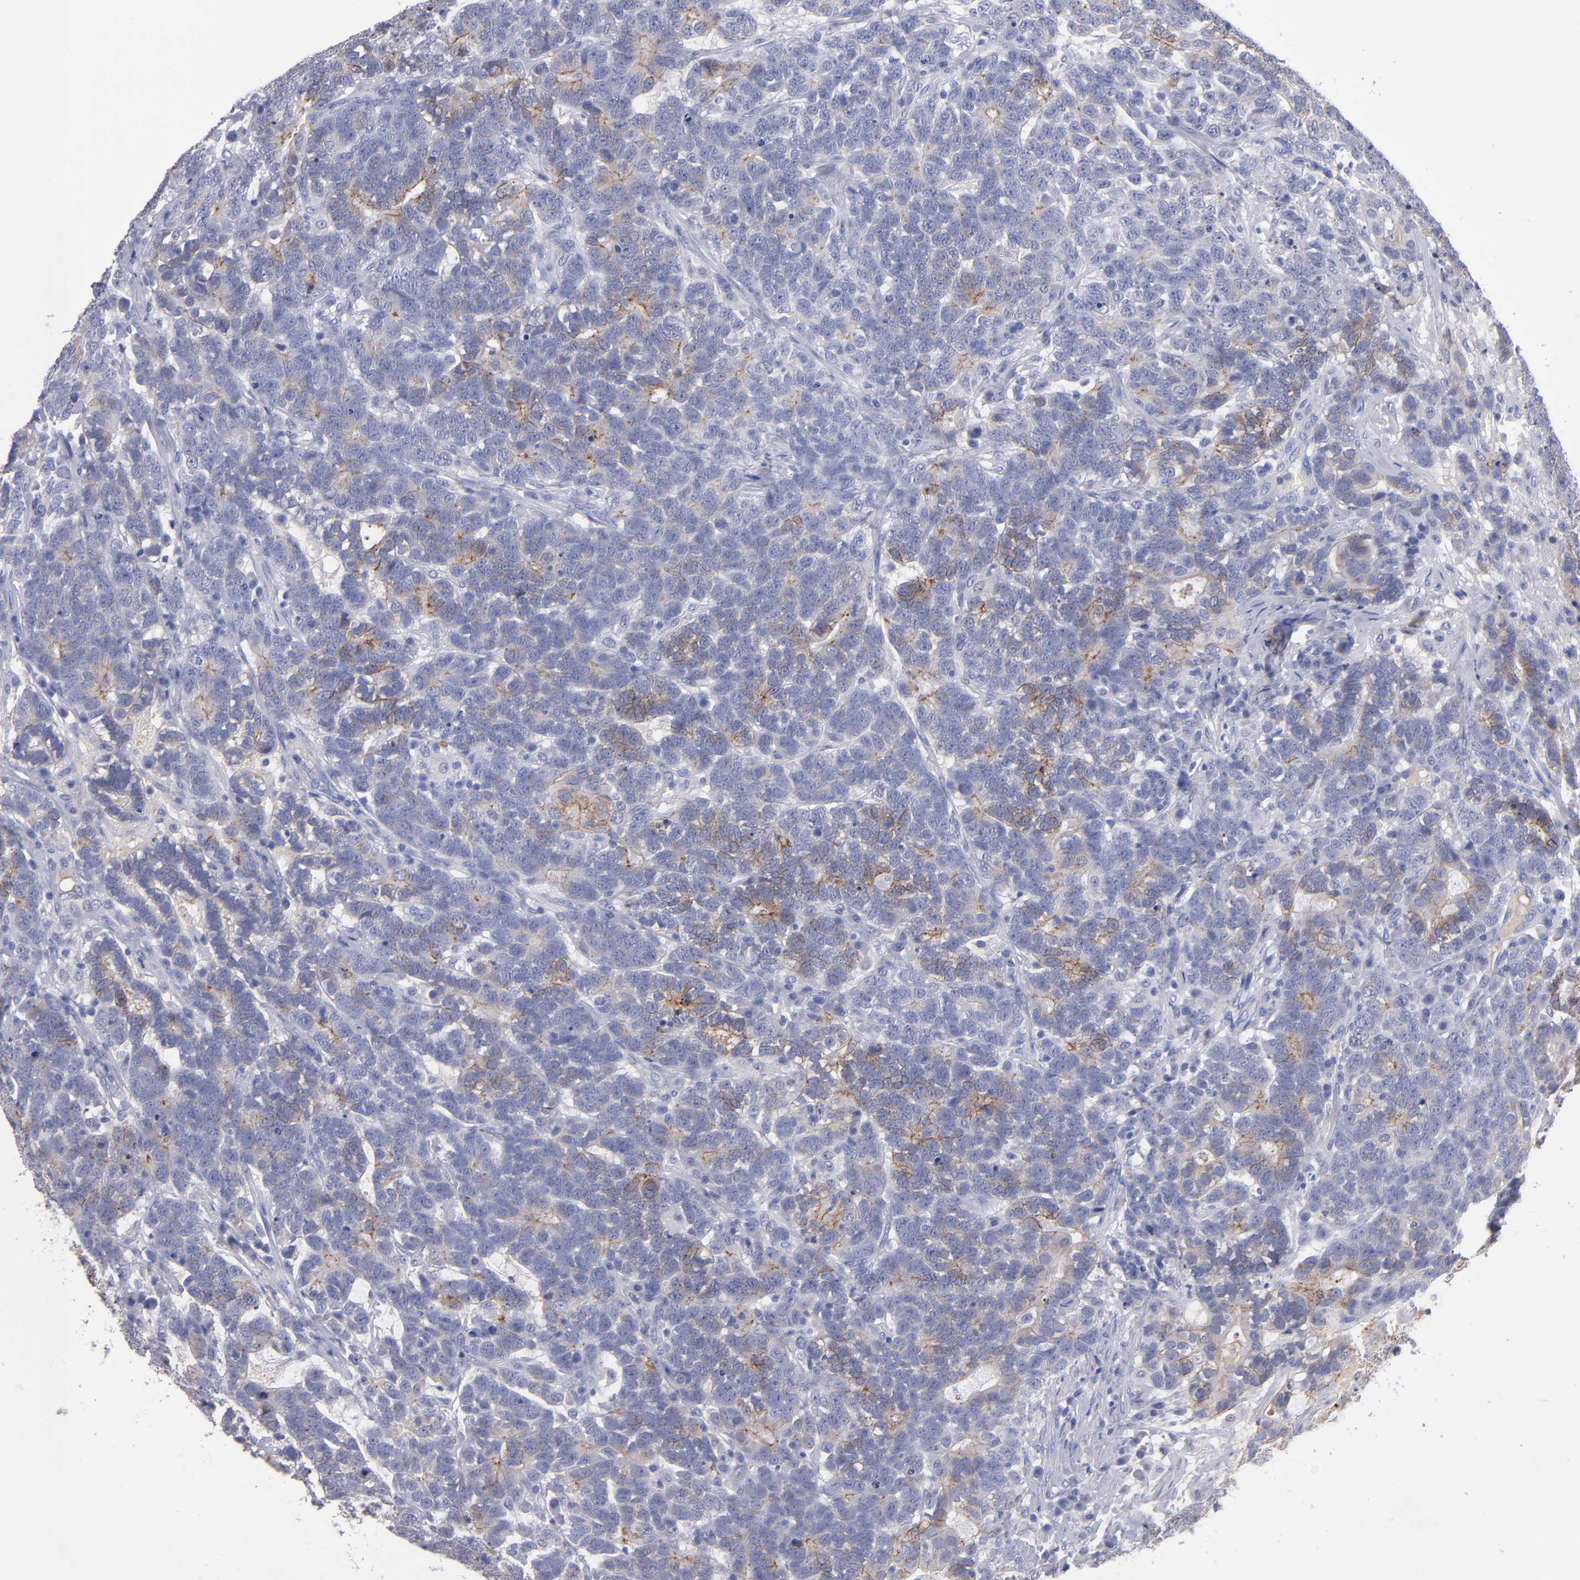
{"staining": {"intensity": "weak", "quantity": "25%-75%", "location": "cytoplasmic/membranous"}, "tissue": "testis cancer", "cell_type": "Tumor cells", "image_type": "cancer", "snomed": [{"axis": "morphology", "description": "Carcinoma, Embryonal, NOS"}, {"axis": "topography", "description": "Testis"}], "caption": "Immunohistochemical staining of testis cancer displays weak cytoplasmic/membranous protein expression in approximately 25%-75% of tumor cells.", "gene": "CDH3", "patient": {"sex": "male", "age": 26}}